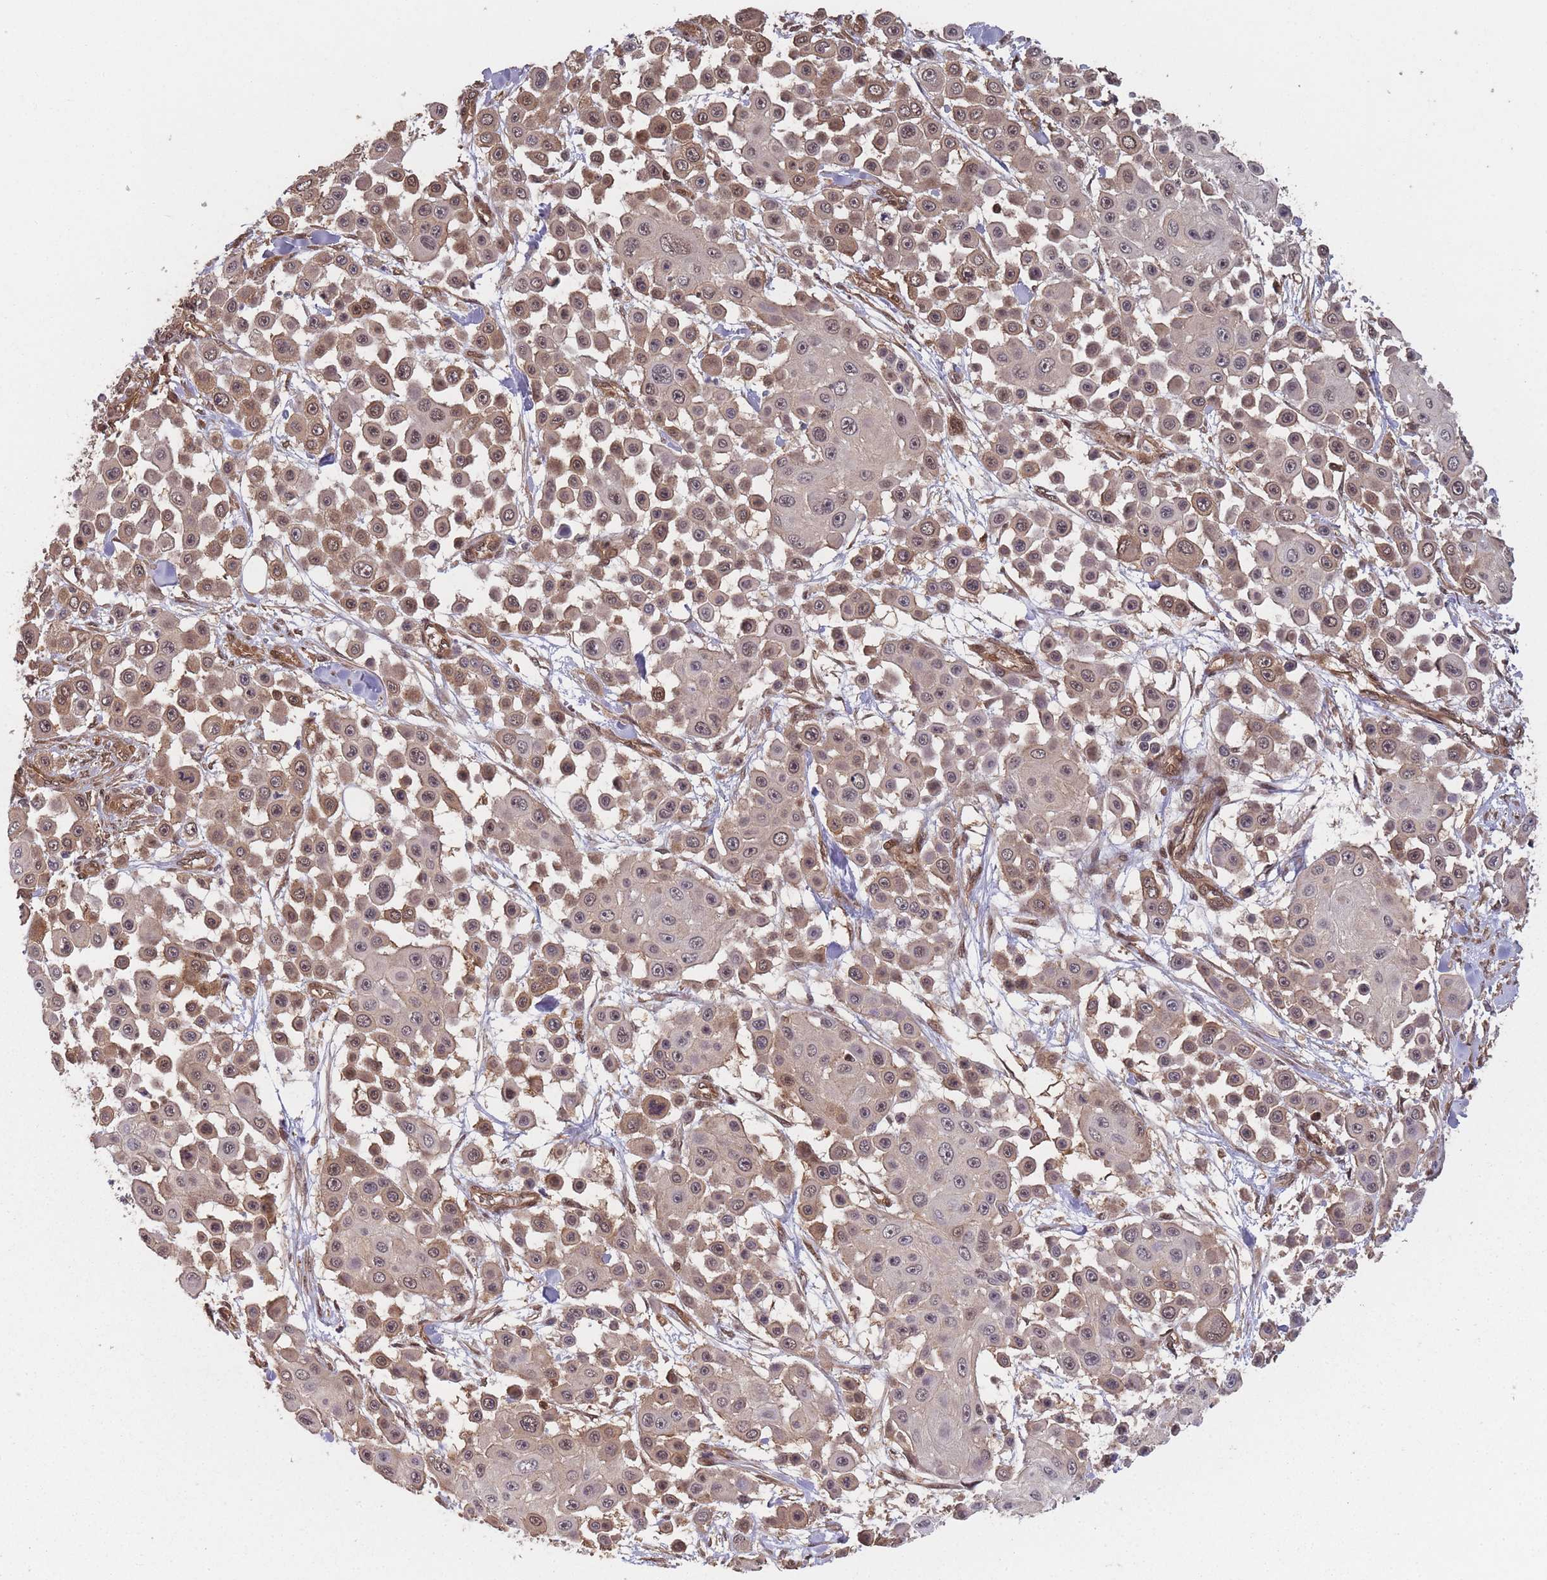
{"staining": {"intensity": "moderate", "quantity": "25%-75%", "location": "cytoplasmic/membranous,nuclear"}, "tissue": "skin cancer", "cell_type": "Tumor cells", "image_type": "cancer", "snomed": [{"axis": "morphology", "description": "Squamous cell carcinoma, NOS"}, {"axis": "topography", "description": "Skin"}], "caption": "Immunohistochemical staining of human skin squamous cell carcinoma exhibits moderate cytoplasmic/membranous and nuclear protein positivity in about 25%-75% of tumor cells.", "gene": "PPP6R3", "patient": {"sex": "male", "age": 67}}